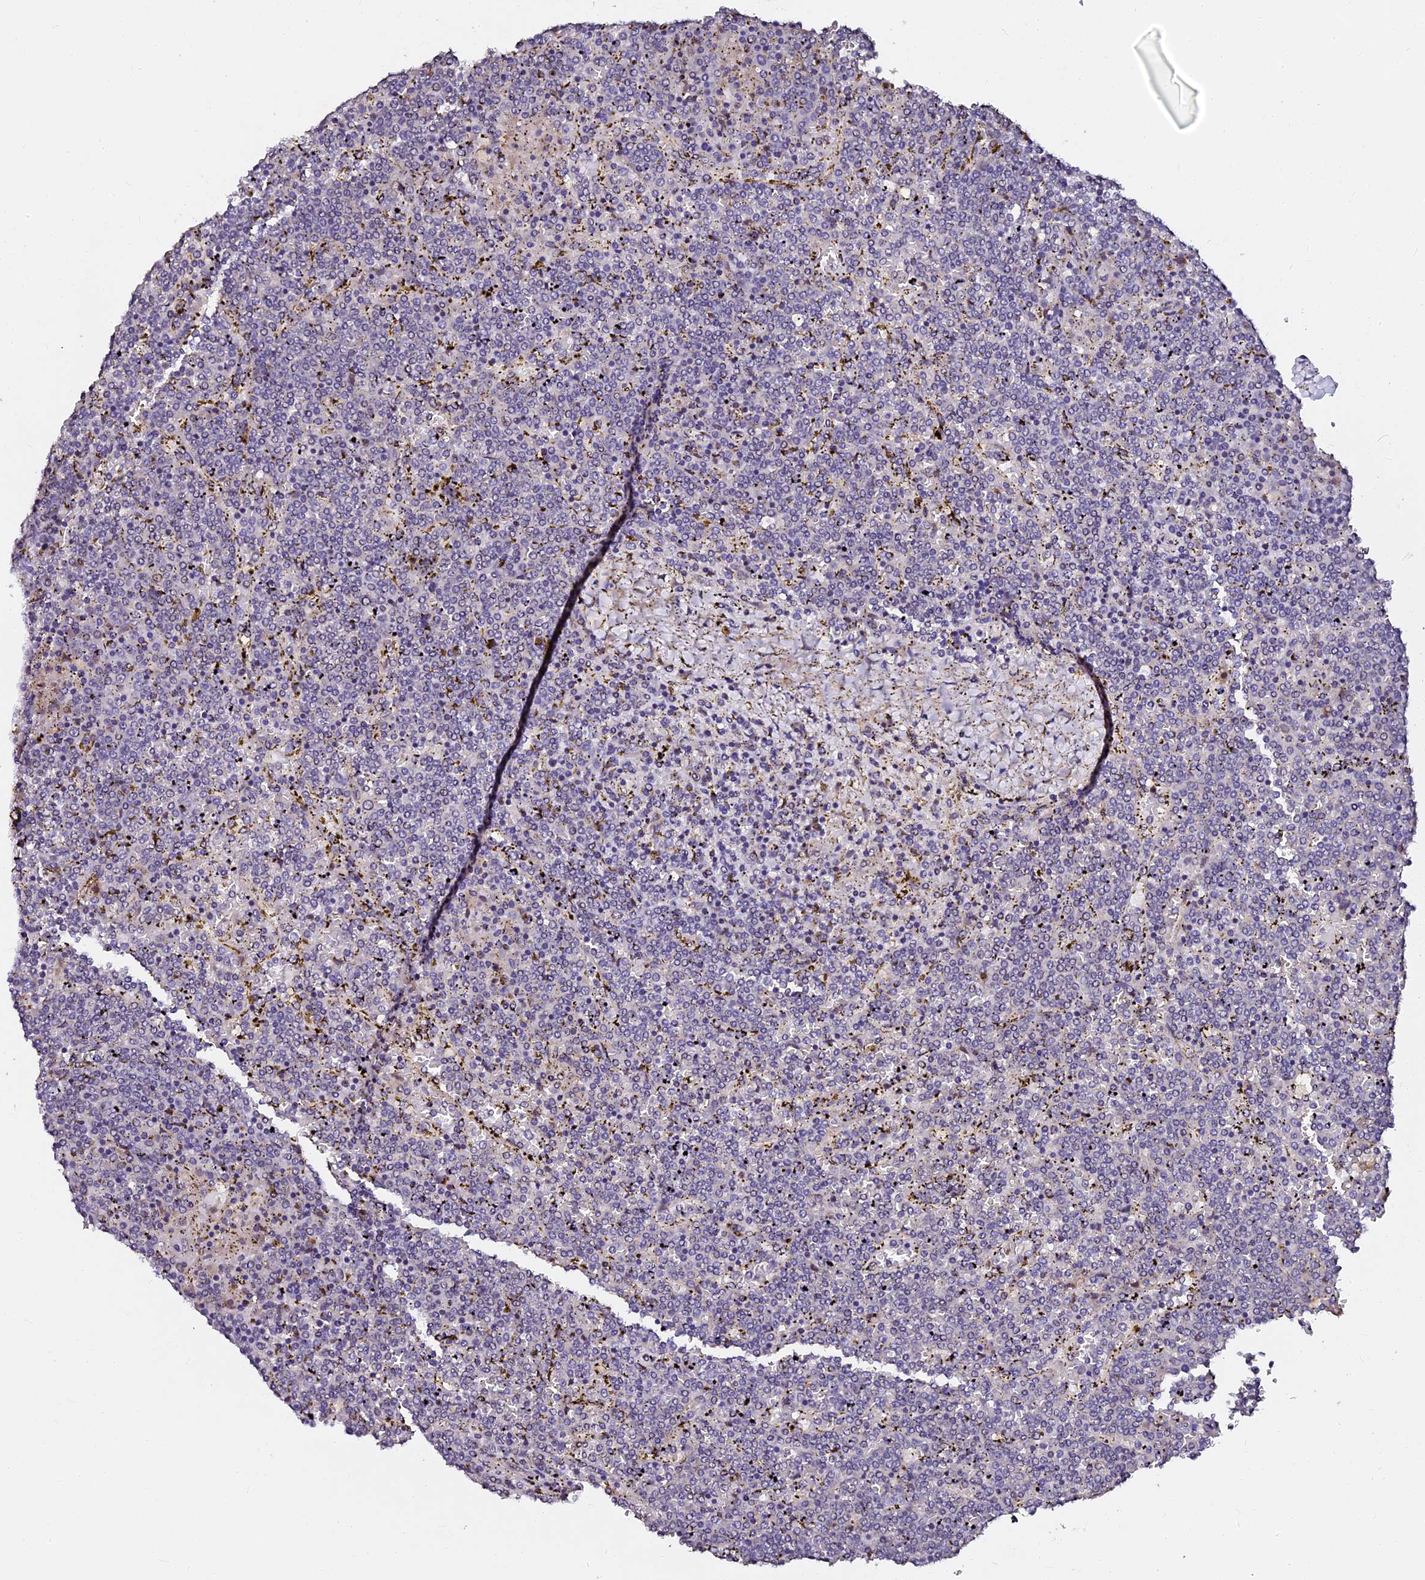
{"staining": {"intensity": "negative", "quantity": "none", "location": "none"}, "tissue": "lymphoma", "cell_type": "Tumor cells", "image_type": "cancer", "snomed": [{"axis": "morphology", "description": "Malignant lymphoma, non-Hodgkin's type, Low grade"}, {"axis": "topography", "description": "Spleen"}], "caption": "Tumor cells show no significant protein staining in malignant lymphoma, non-Hodgkin's type (low-grade). (Stains: DAB immunohistochemistry with hematoxylin counter stain, Microscopy: brightfield microscopy at high magnification).", "gene": "GPN3", "patient": {"sex": "female", "age": 19}}